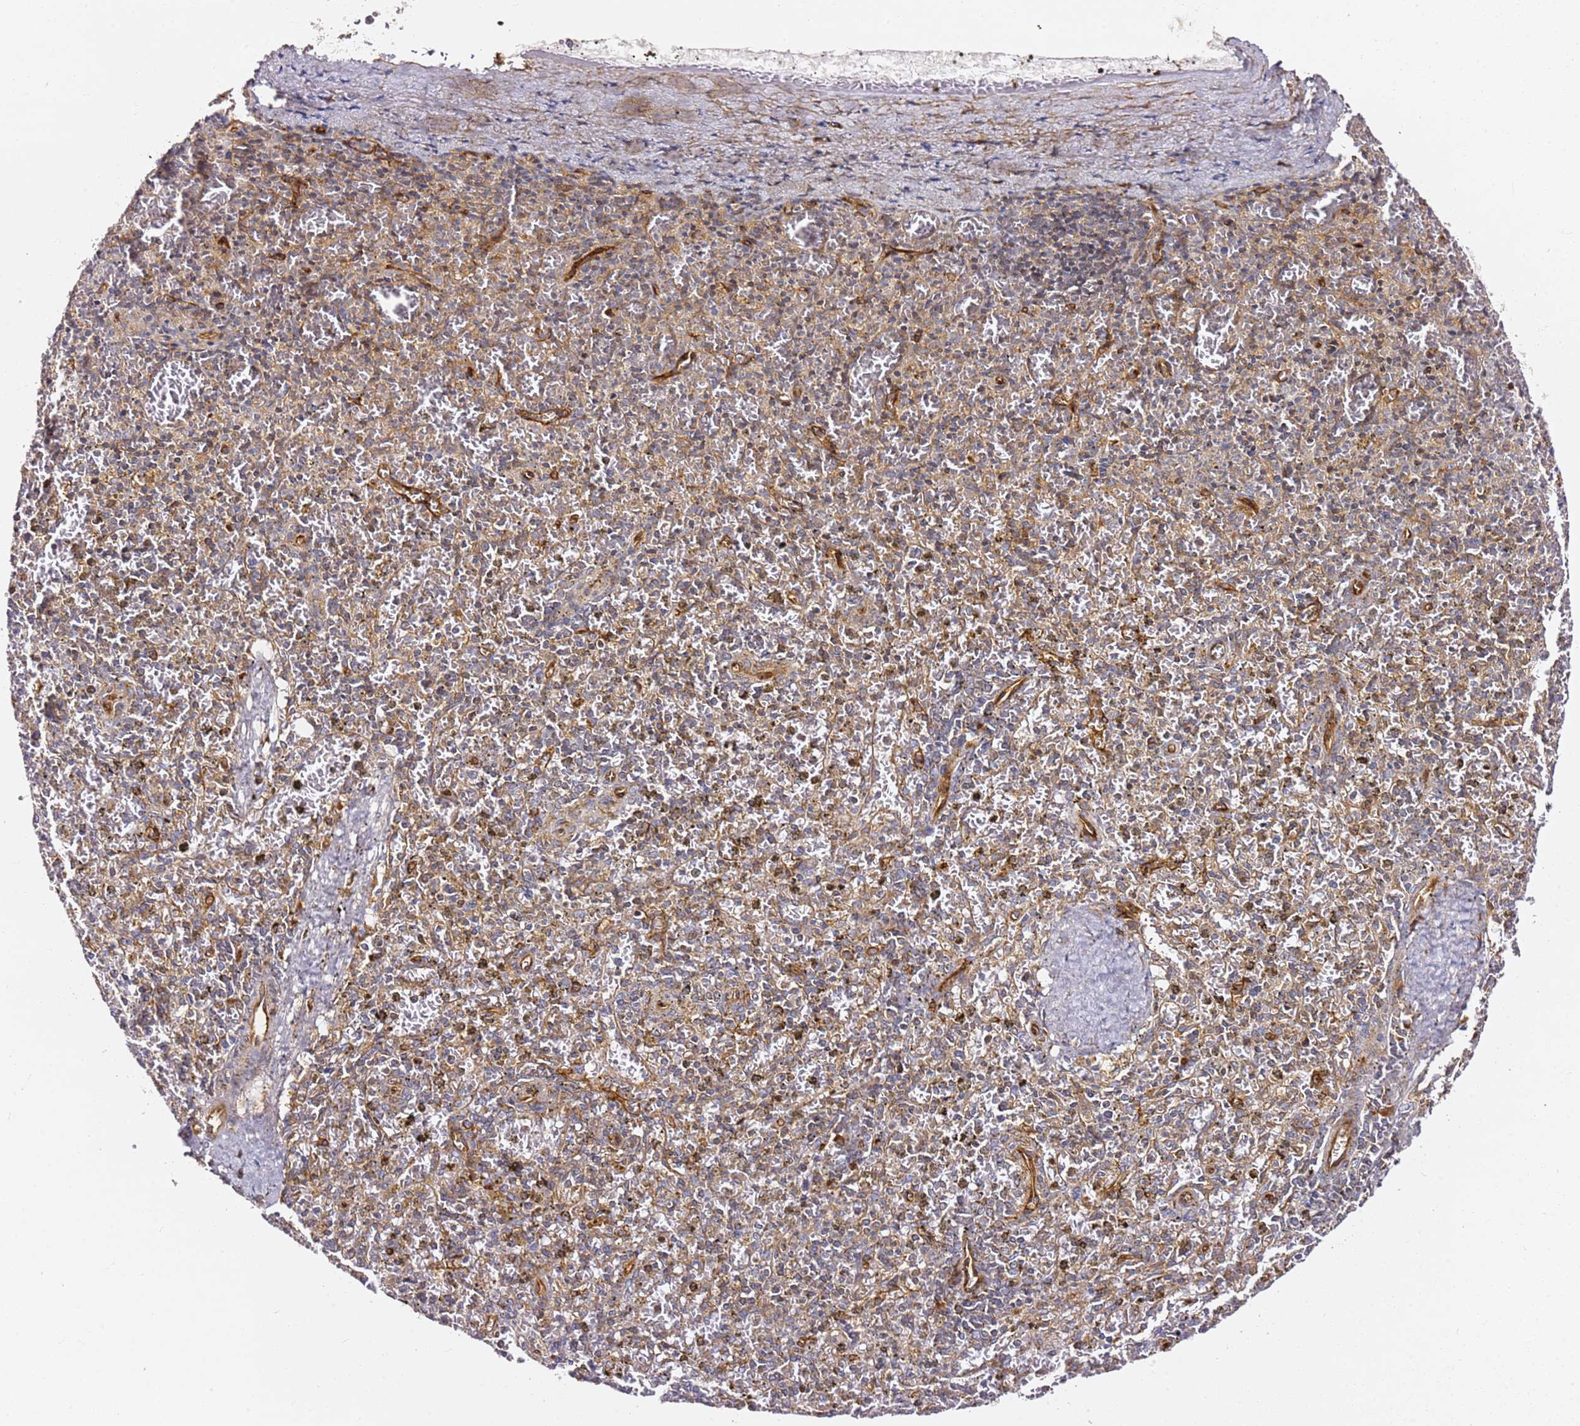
{"staining": {"intensity": "negative", "quantity": "none", "location": "none"}, "tissue": "spleen", "cell_type": "Cells in red pulp", "image_type": "normal", "snomed": [{"axis": "morphology", "description": "Normal tissue, NOS"}, {"axis": "topography", "description": "Spleen"}], "caption": "DAB immunohistochemical staining of benign human spleen shows no significant positivity in cells in red pulp.", "gene": "KIF7", "patient": {"sex": "male", "age": 72}}